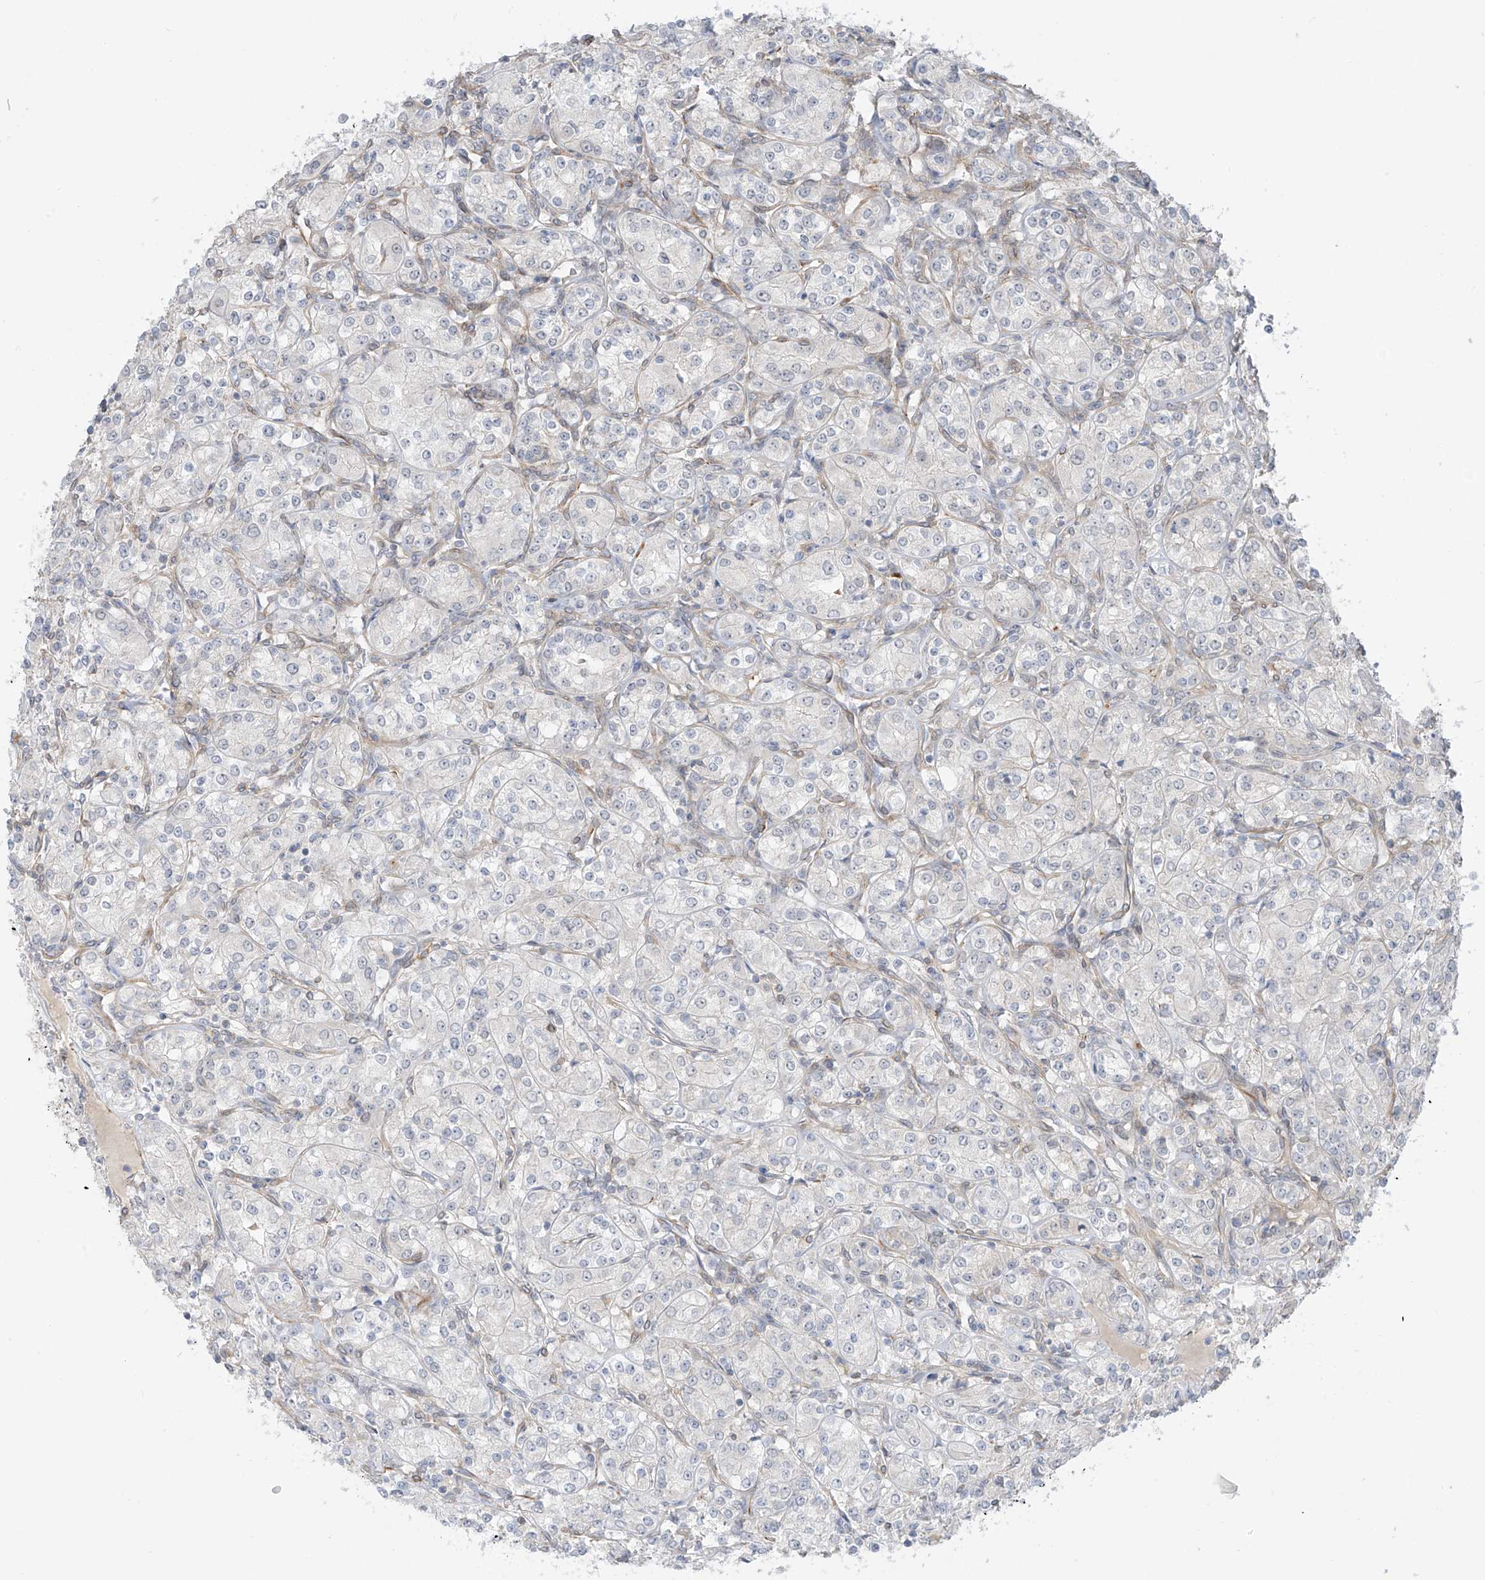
{"staining": {"intensity": "negative", "quantity": "none", "location": "none"}, "tissue": "renal cancer", "cell_type": "Tumor cells", "image_type": "cancer", "snomed": [{"axis": "morphology", "description": "Adenocarcinoma, NOS"}, {"axis": "topography", "description": "Kidney"}], "caption": "IHC image of neoplastic tissue: human renal cancer stained with DAB reveals no significant protein staining in tumor cells.", "gene": "HS6ST2", "patient": {"sex": "male", "age": 77}}